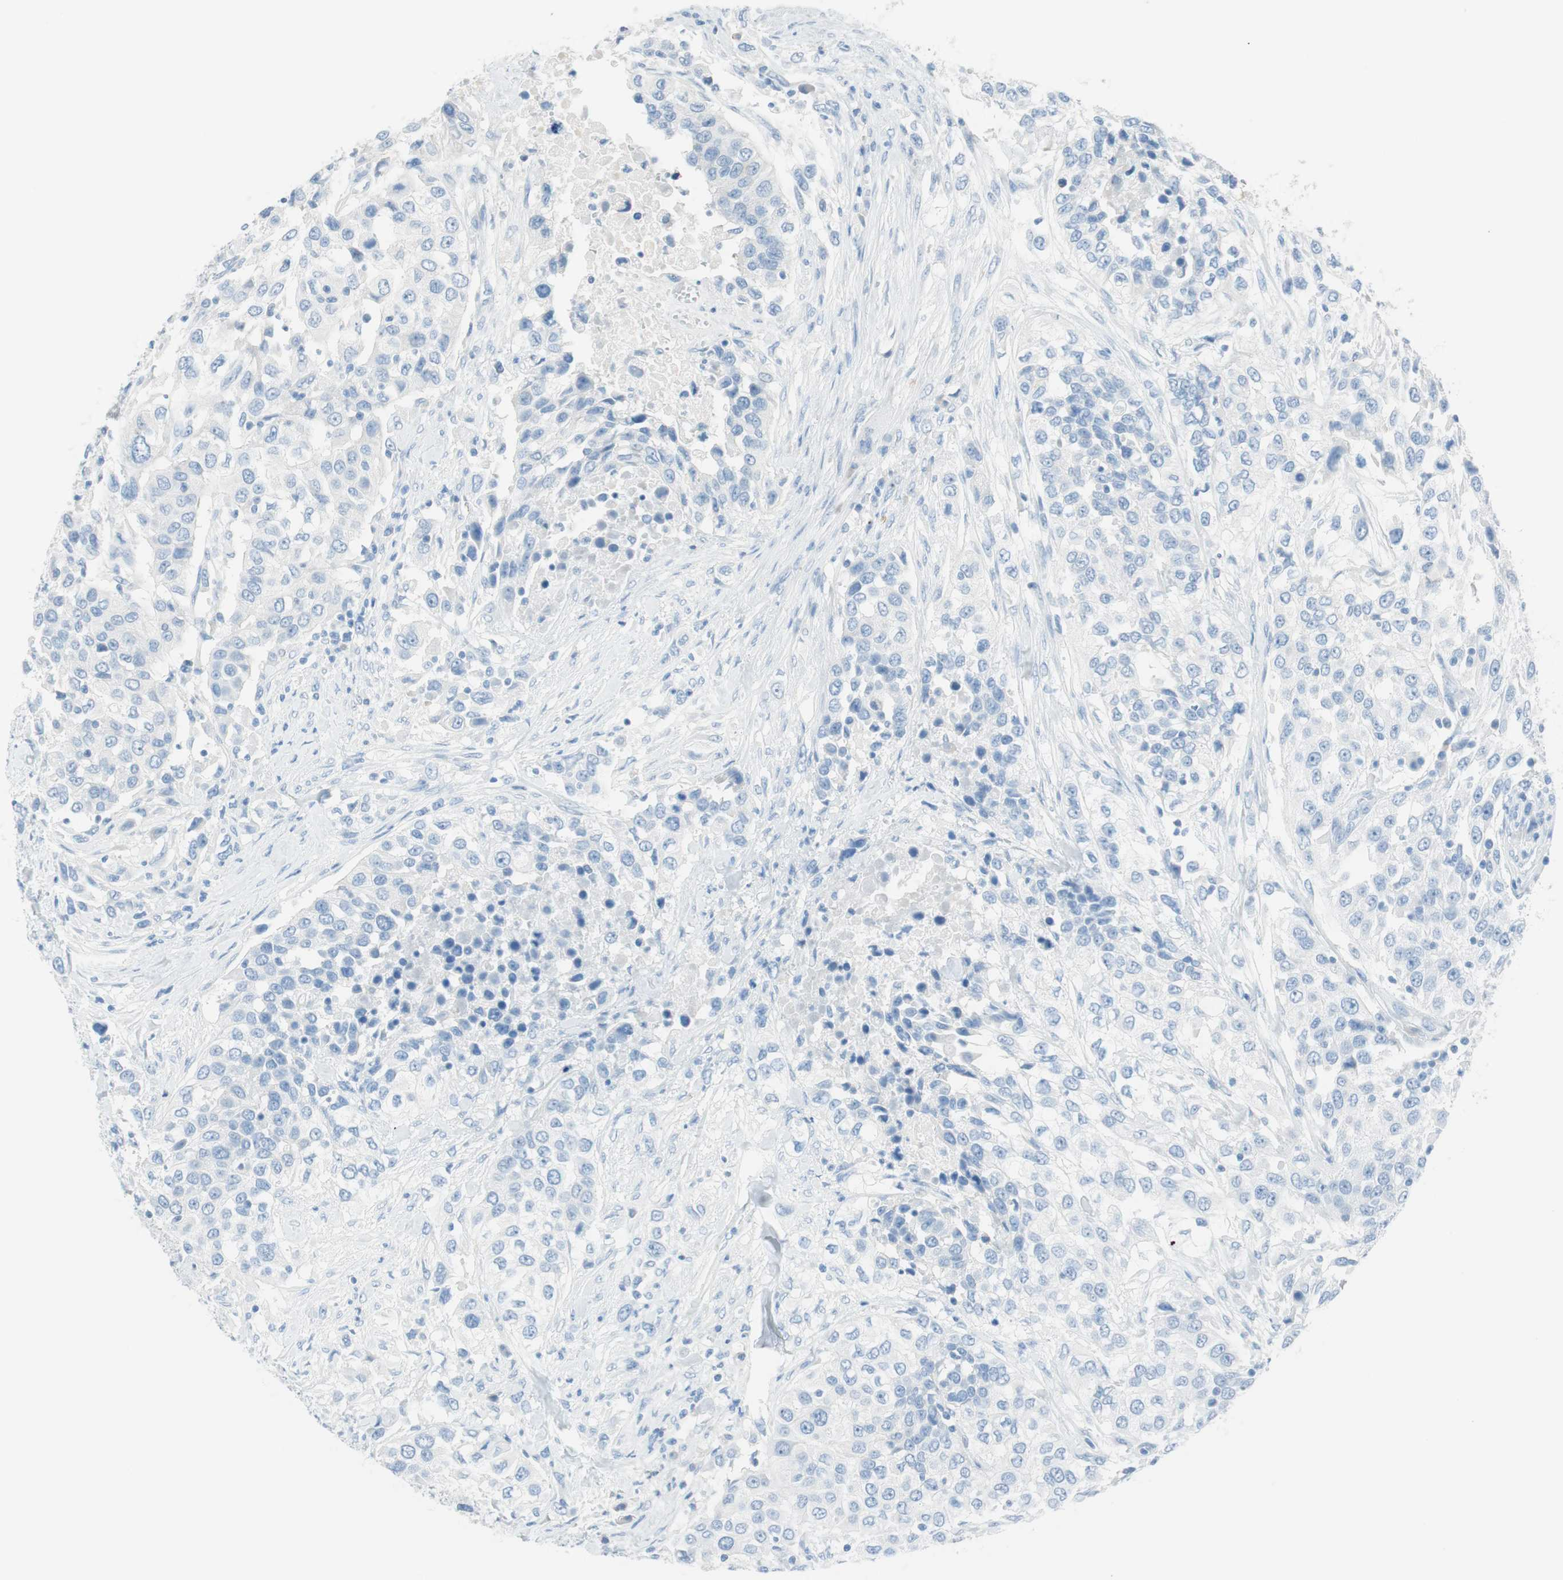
{"staining": {"intensity": "negative", "quantity": "none", "location": "none"}, "tissue": "urothelial cancer", "cell_type": "Tumor cells", "image_type": "cancer", "snomed": [{"axis": "morphology", "description": "Urothelial carcinoma, High grade"}, {"axis": "topography", "description": "Urinary bladder"}], "caption": "Tumor cells show no significant protein expression in urothelial cancer.", "gene": "TNFRSF13C", "patient": {"sex": "female", "age": 80}}